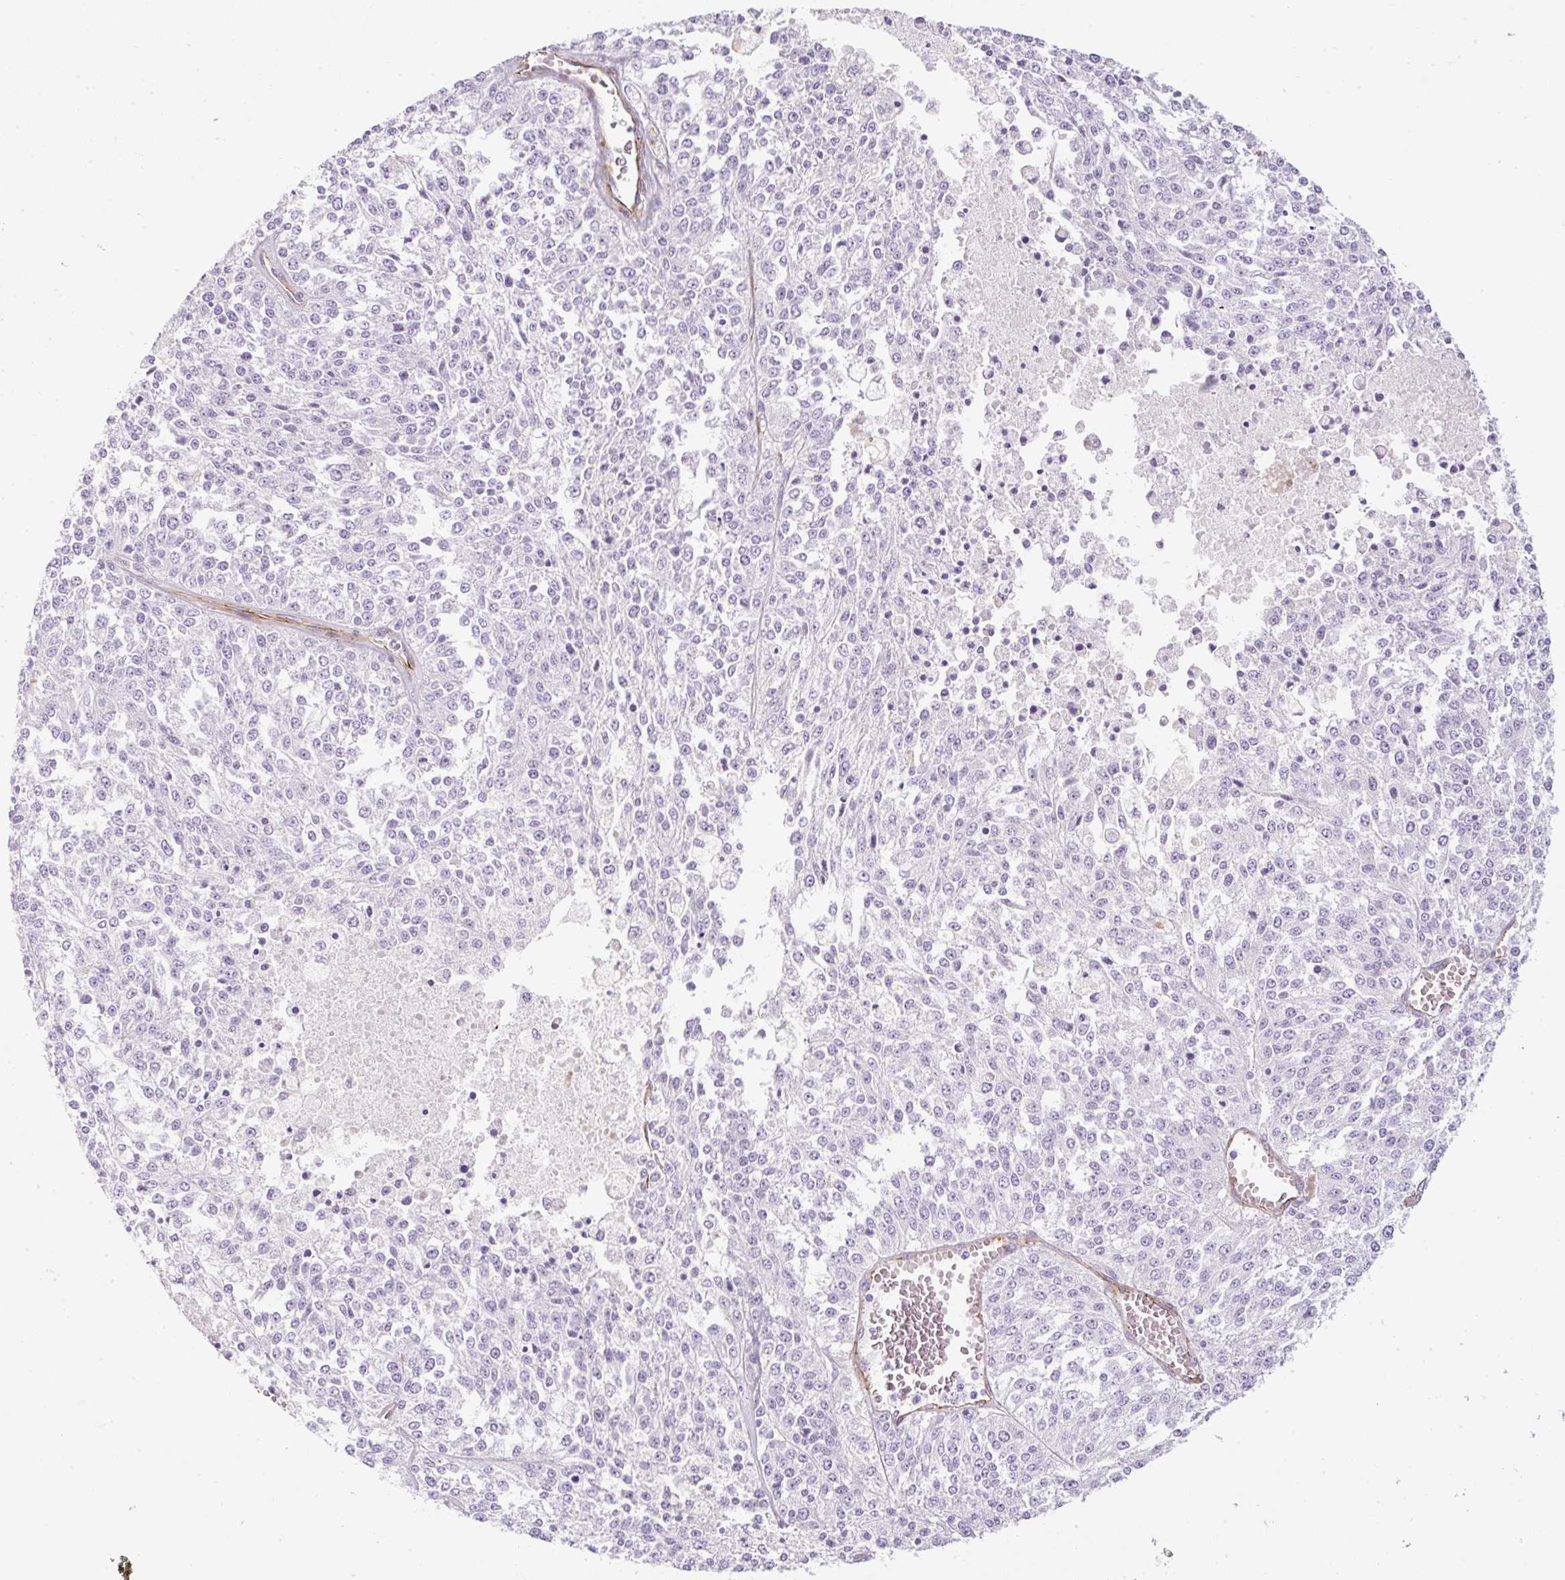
{"staining": {"intensity": "negative", "quantity": "none", "location": "none"}, "tissue": "melanoma", "cell_type": "Tumor cells", "image_type": "cancer", "snomed": [{"axis": "morphology", "description": "Malignant melanoma, NOS"}, {"axis": "topography", "description": "Skin"}], "caption": "High magnification brightfield microscopy of melanoma stained with DAB (brown) and counterstained with hematoxylin (blue): tumor cells show no significant positivity.", "gene": "CAVIN3", "patient": {"sex": "female", "age": 64}}